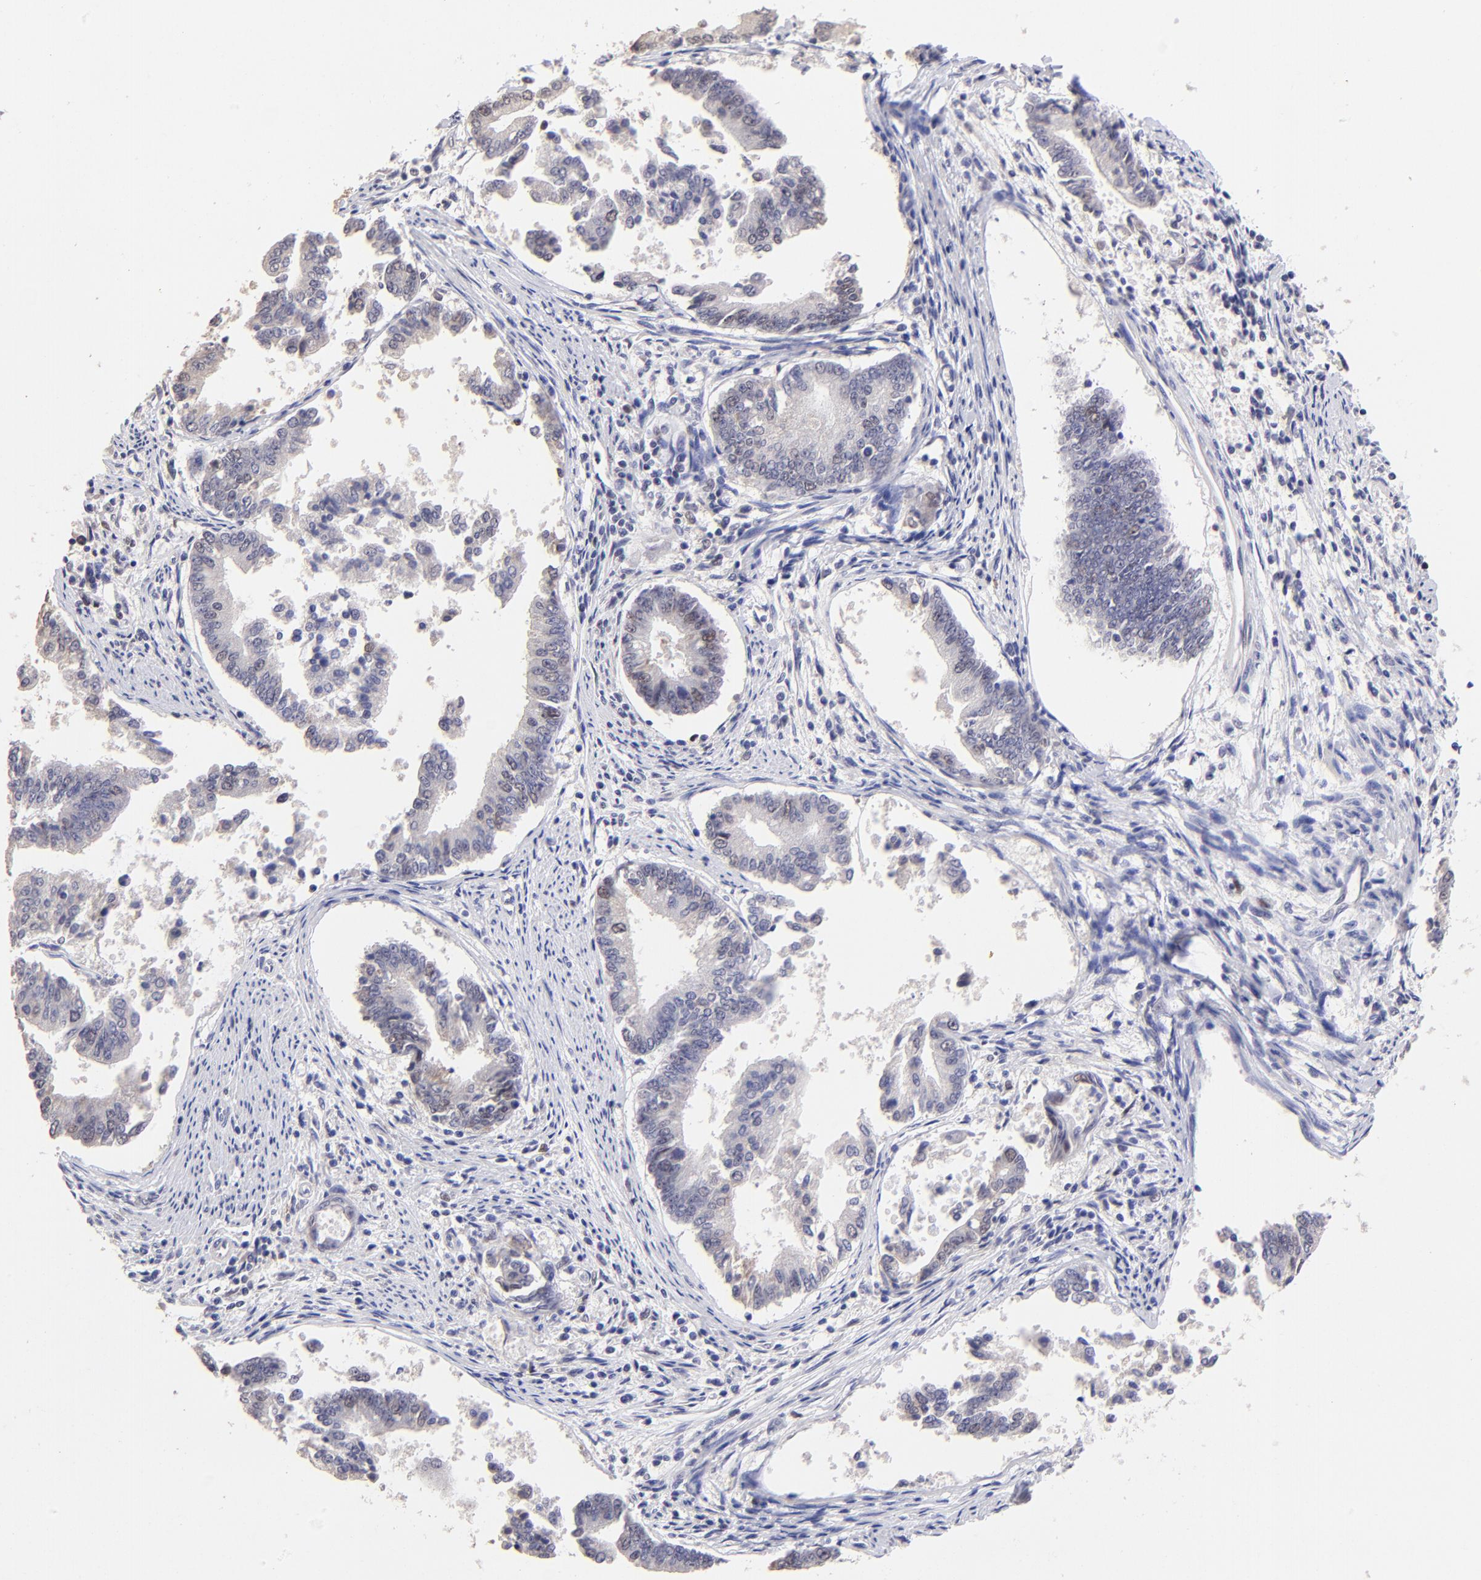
{"staining": {"intensity": "weak", "quantity": "<25%", "location": "nuclear"}, "tissue": "endometrial cancer", "cell_type": "Tumor cells", "image_type": "cancer", "snomed": [{"axis": "morphology", "description": "Adenocarcinoma, NOS"}, {"axis": "topography", "description": "Endometrium"}], "caption": "DAB (3,3'-diaminobenzidine) immunohistochemical staining of endometrial cancer (adenocarcinoma) reveals no significant staining in tumor cells. Brightfield microscopy of IHC stained with DAB (3,3'-diaminobenzidine) (brown) and hematoxylin (blue), captured at high magnification.", "gene": "DNMT1", "patient": {"sex": "female", "age": 63}}